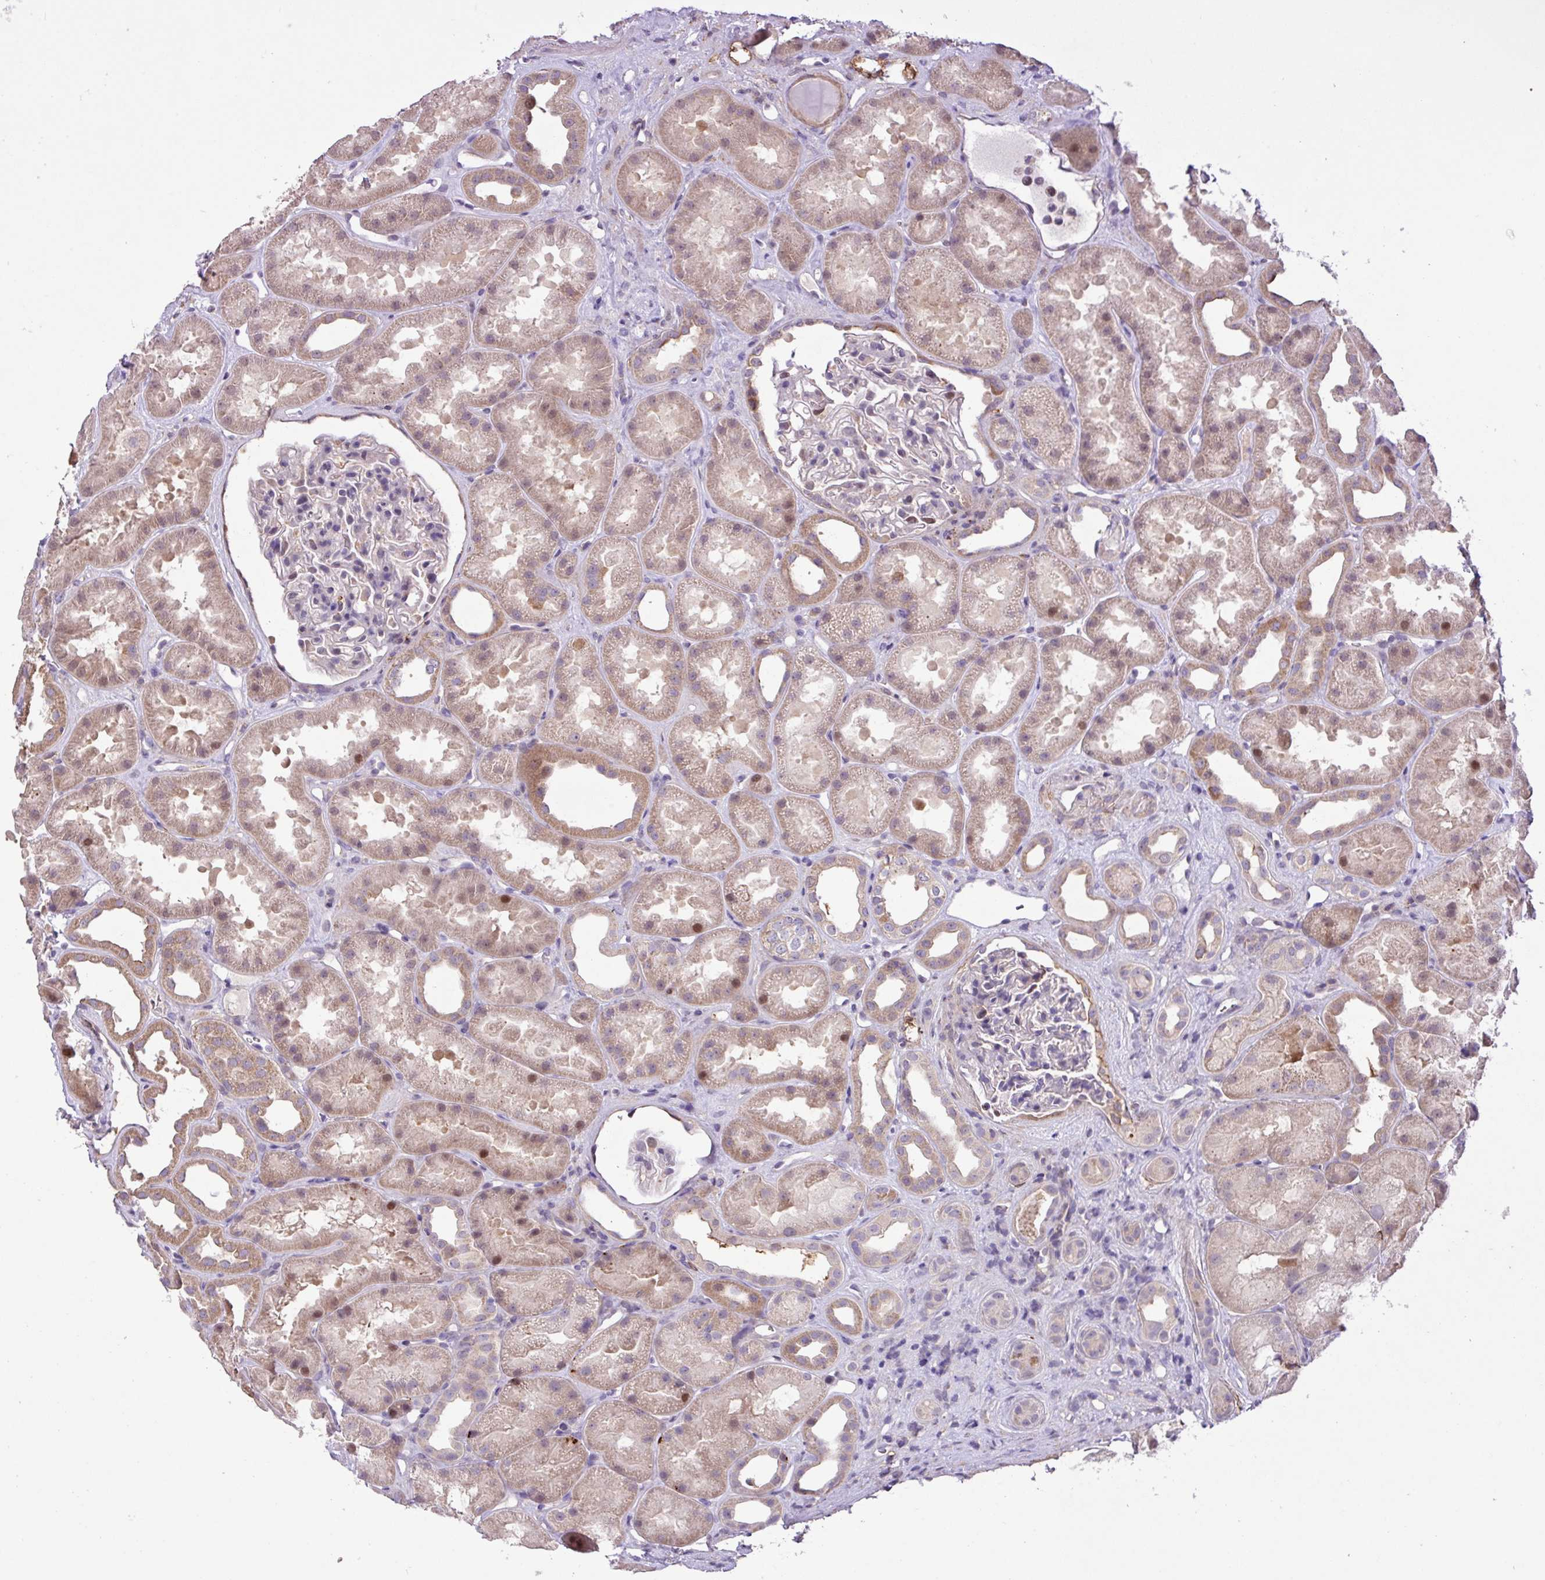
{"staining": {"intensity": "negative", "quantity": "none", "location": "none"}, "tissue": "kidney", "cell_type": "Cells in glomeruli", "image_type": "normal", "snomed": [{"axis": "morphology", "description": "Normal tissue, NOS"}, {"axis": "topography", "description": "Kidney"}], "caption": "IHC histopathology image of unremarkable human kidney stained for a protein (brown), which demonstrates no expression in cells in glomeruli. (DAB (3,3'-diaminobenzidine) immunohistochemistry (IHC) with hematoxylin counter stain).", "gene": "RPP25L", "patient": {"sex": "male", "age": 61}}